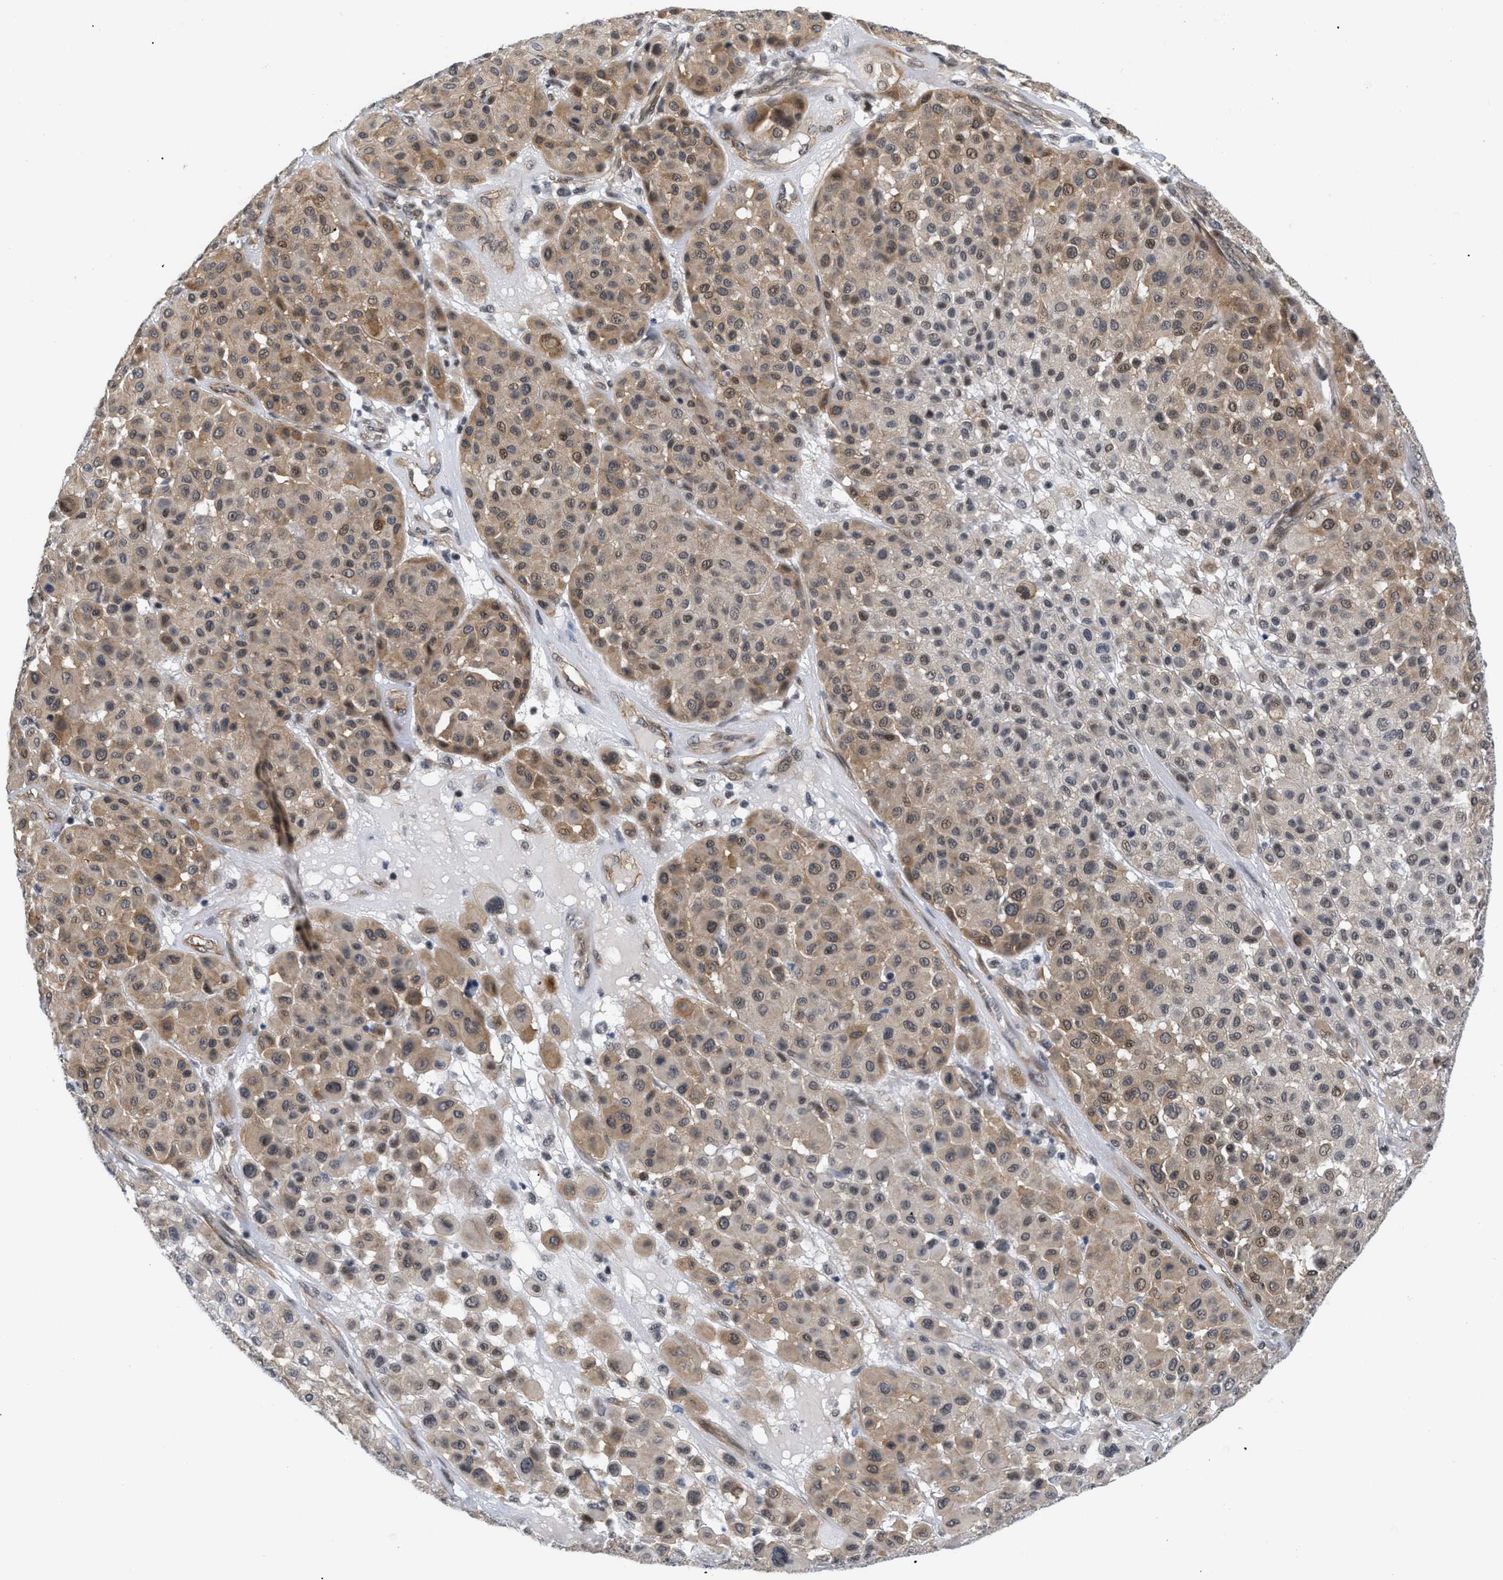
{"staining": {"intensity": "moderate", "quantity": ">75%", "location": "cytoplasmic/membranous,nuclear"}, "tissue": "melanoma", "cell_type": "Tumor cells", "image_type": "cancer", "snomed": [{"axis": "morphology", "description": "Malignant melanoma, Metastatic site"}, {"axis": "topography", "description": "Soft tissue"}], "caption": "Tumor cells demonstrate medium levels of moderate cytoplasmic/membranous and nuclear expression in approximately >75% of cells in human melanoma. (IHC, brightfield microscopy, high magnification).", "gene": "GPRASP2", "patient": {"sex": "male", "age": 41}}